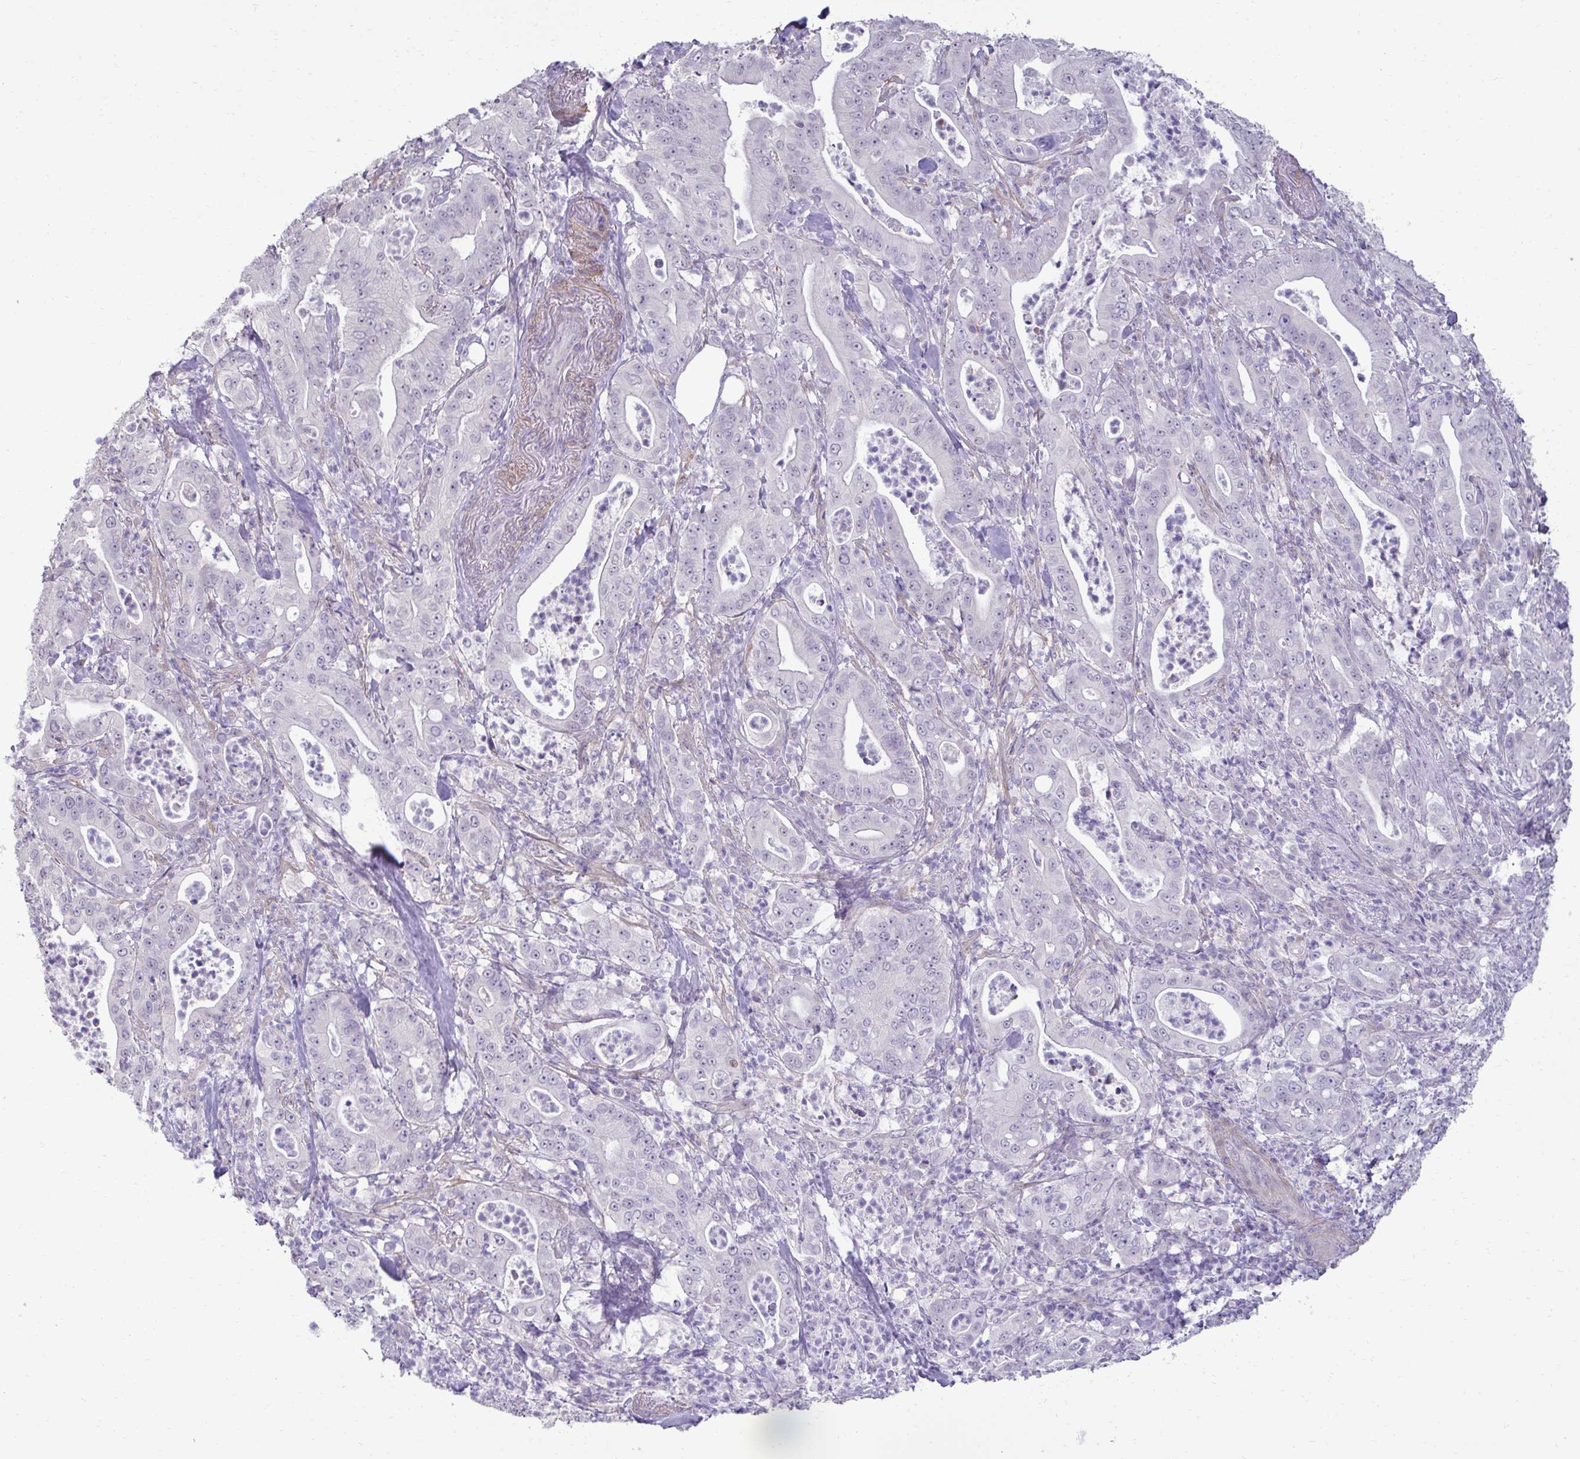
{"staining": {"intensity": "negative", "quantity": "none", "location": "none"}, "tissue": "pancreatic cancer", "cell_type": "Tumor cells", "image_type": "cancer", "snomed": [{"axis": "morphology", "description": "Adenocarcinoma, NOS"}, {"axis": "topography", "description": "Pancreas"}], "caption": "IHC of pancreatic cancer (adenocarcinoma) exhibits no staining in tumor cells.", "gene": "SLC30A3", "patient": {"sex": "male", "age": 71}}